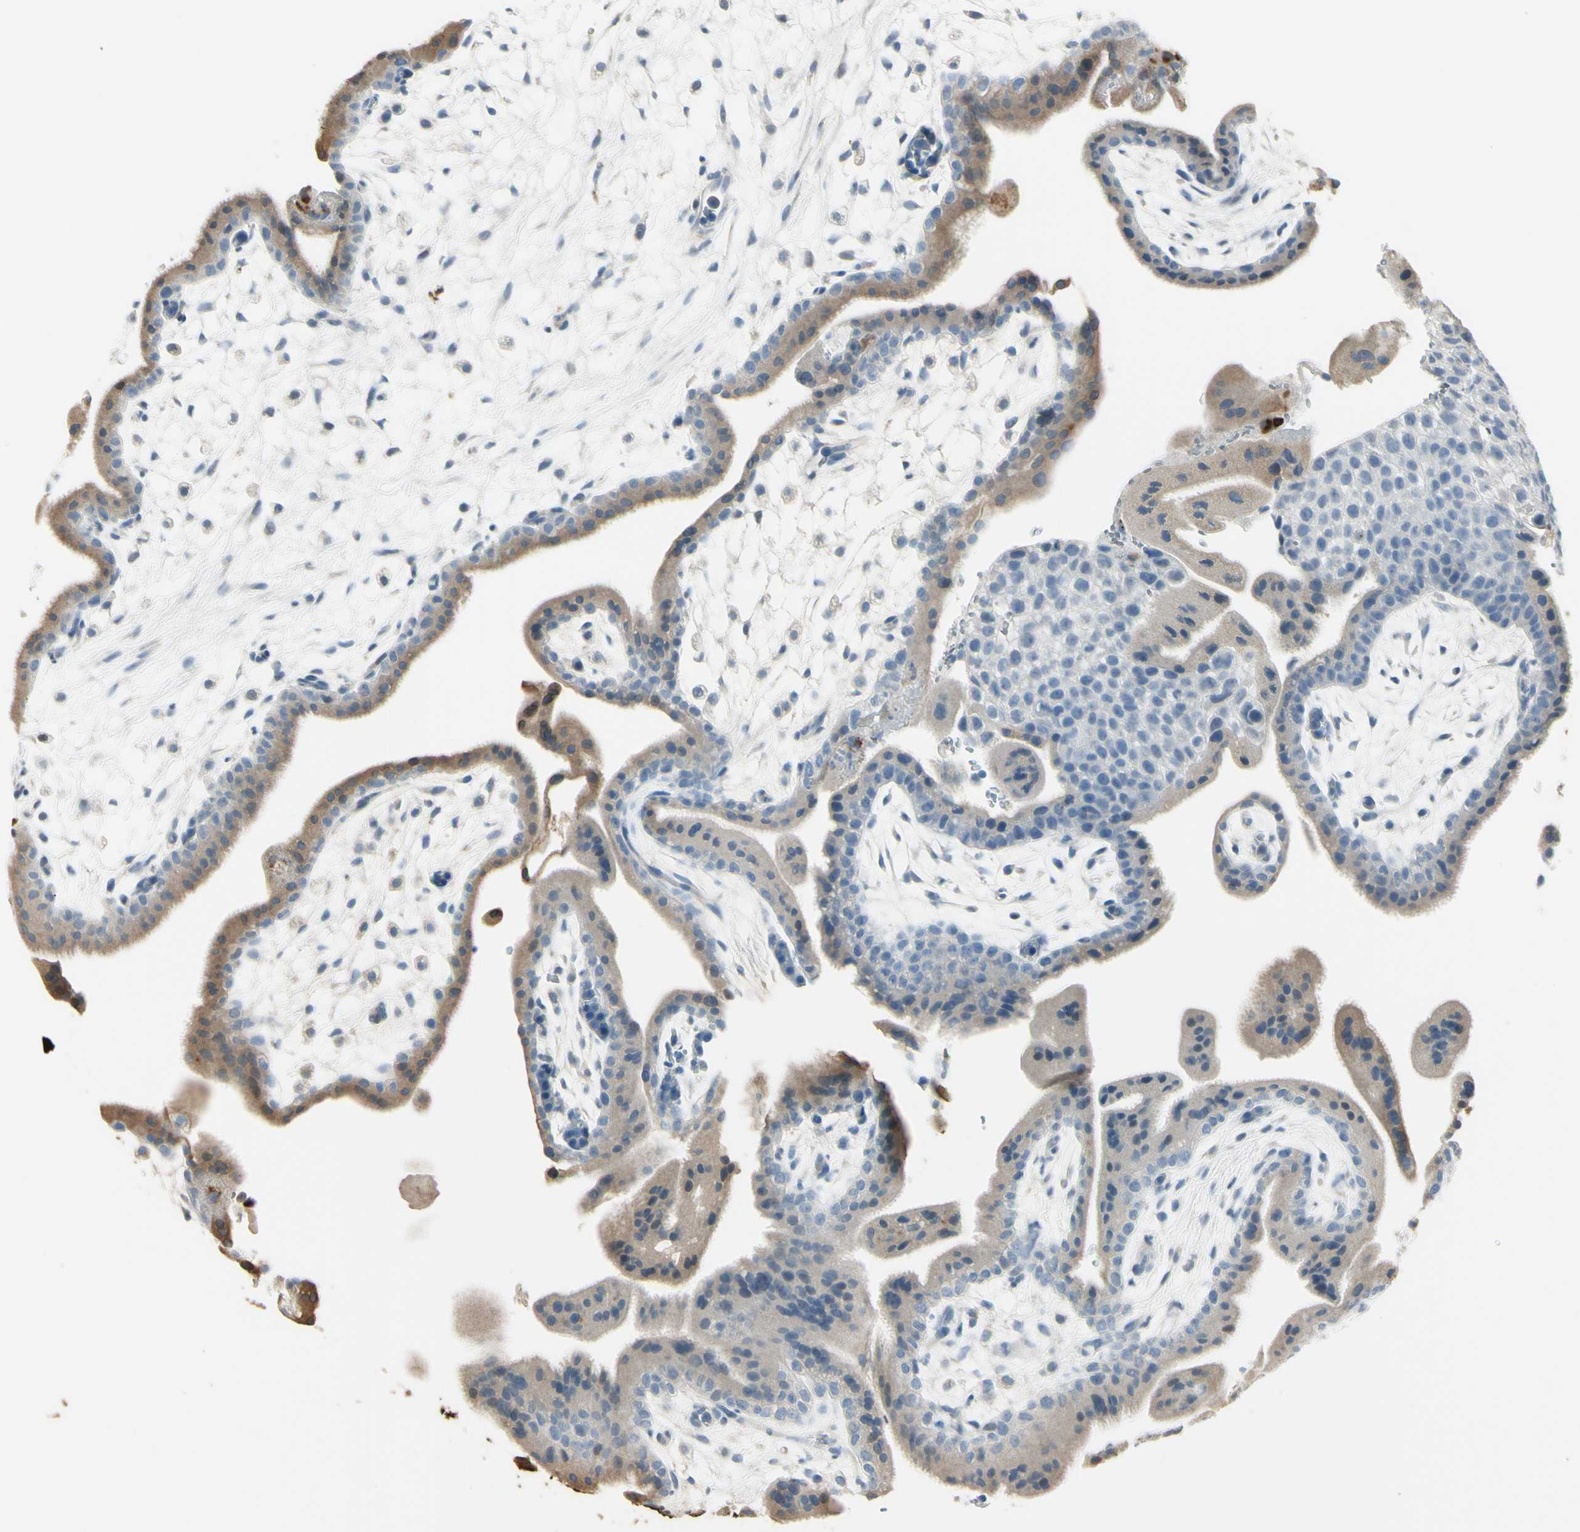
{"staining": {"intensity": "negative", "quantity": "none", "location": "none"}, "tissue": "placenta", "cell_type": "Decidual cells", "image_type": "normal", "snomed": [{"axis": "morphology", "description": "Normal tissue, NOS"}, {"axis": "topography", "description": "Placenta"}], "caption": "High power microscopy photomicrograph of an IHC image of benign placenta, revealing no significant staining in decidual cells.", "gene": "ANGPTL1", "patient": {"sex": "female", "age": 35}}